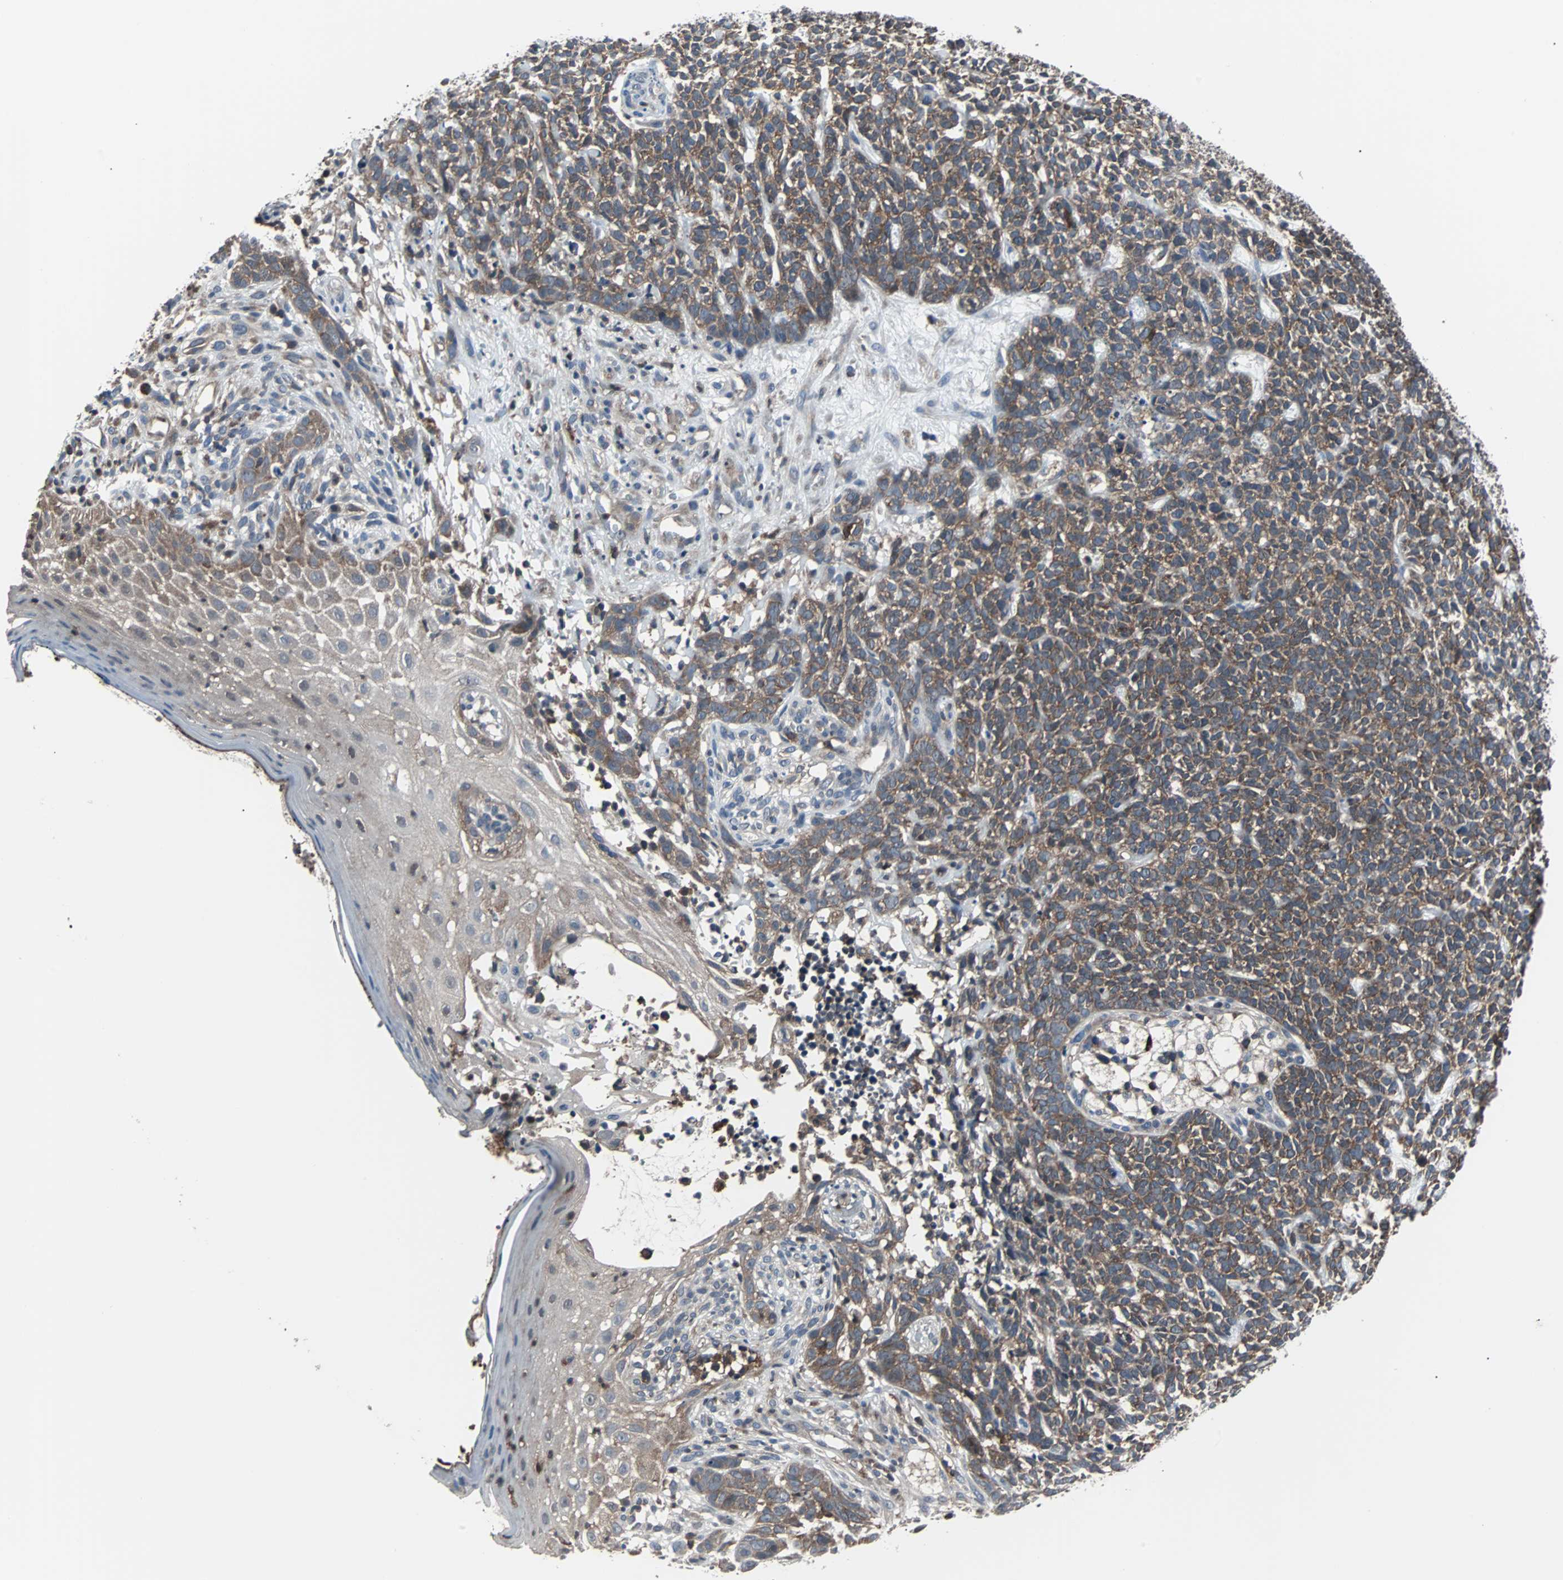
{"staining": {"intensity": "moderate", "quantity": ">75%", "location": "cytoplasmic/membranous"}, "tissue": "skin cancer", "cell_type": "Tumor cells", "image_type": "cancer", "snomed": [{"axis": "morphology", "description": "Basal cell carcinoma"}, {"axis": "topography", "description": "Skin"}], "caption": "About >75% of tumor cells in skin basal cell carcinoma show moderate cytoplasmic/membranous protein expression as visualized by brown immunohistochemical staining.", "gene": "PAK1", "patient": {"sex": "female", "age": 84}}